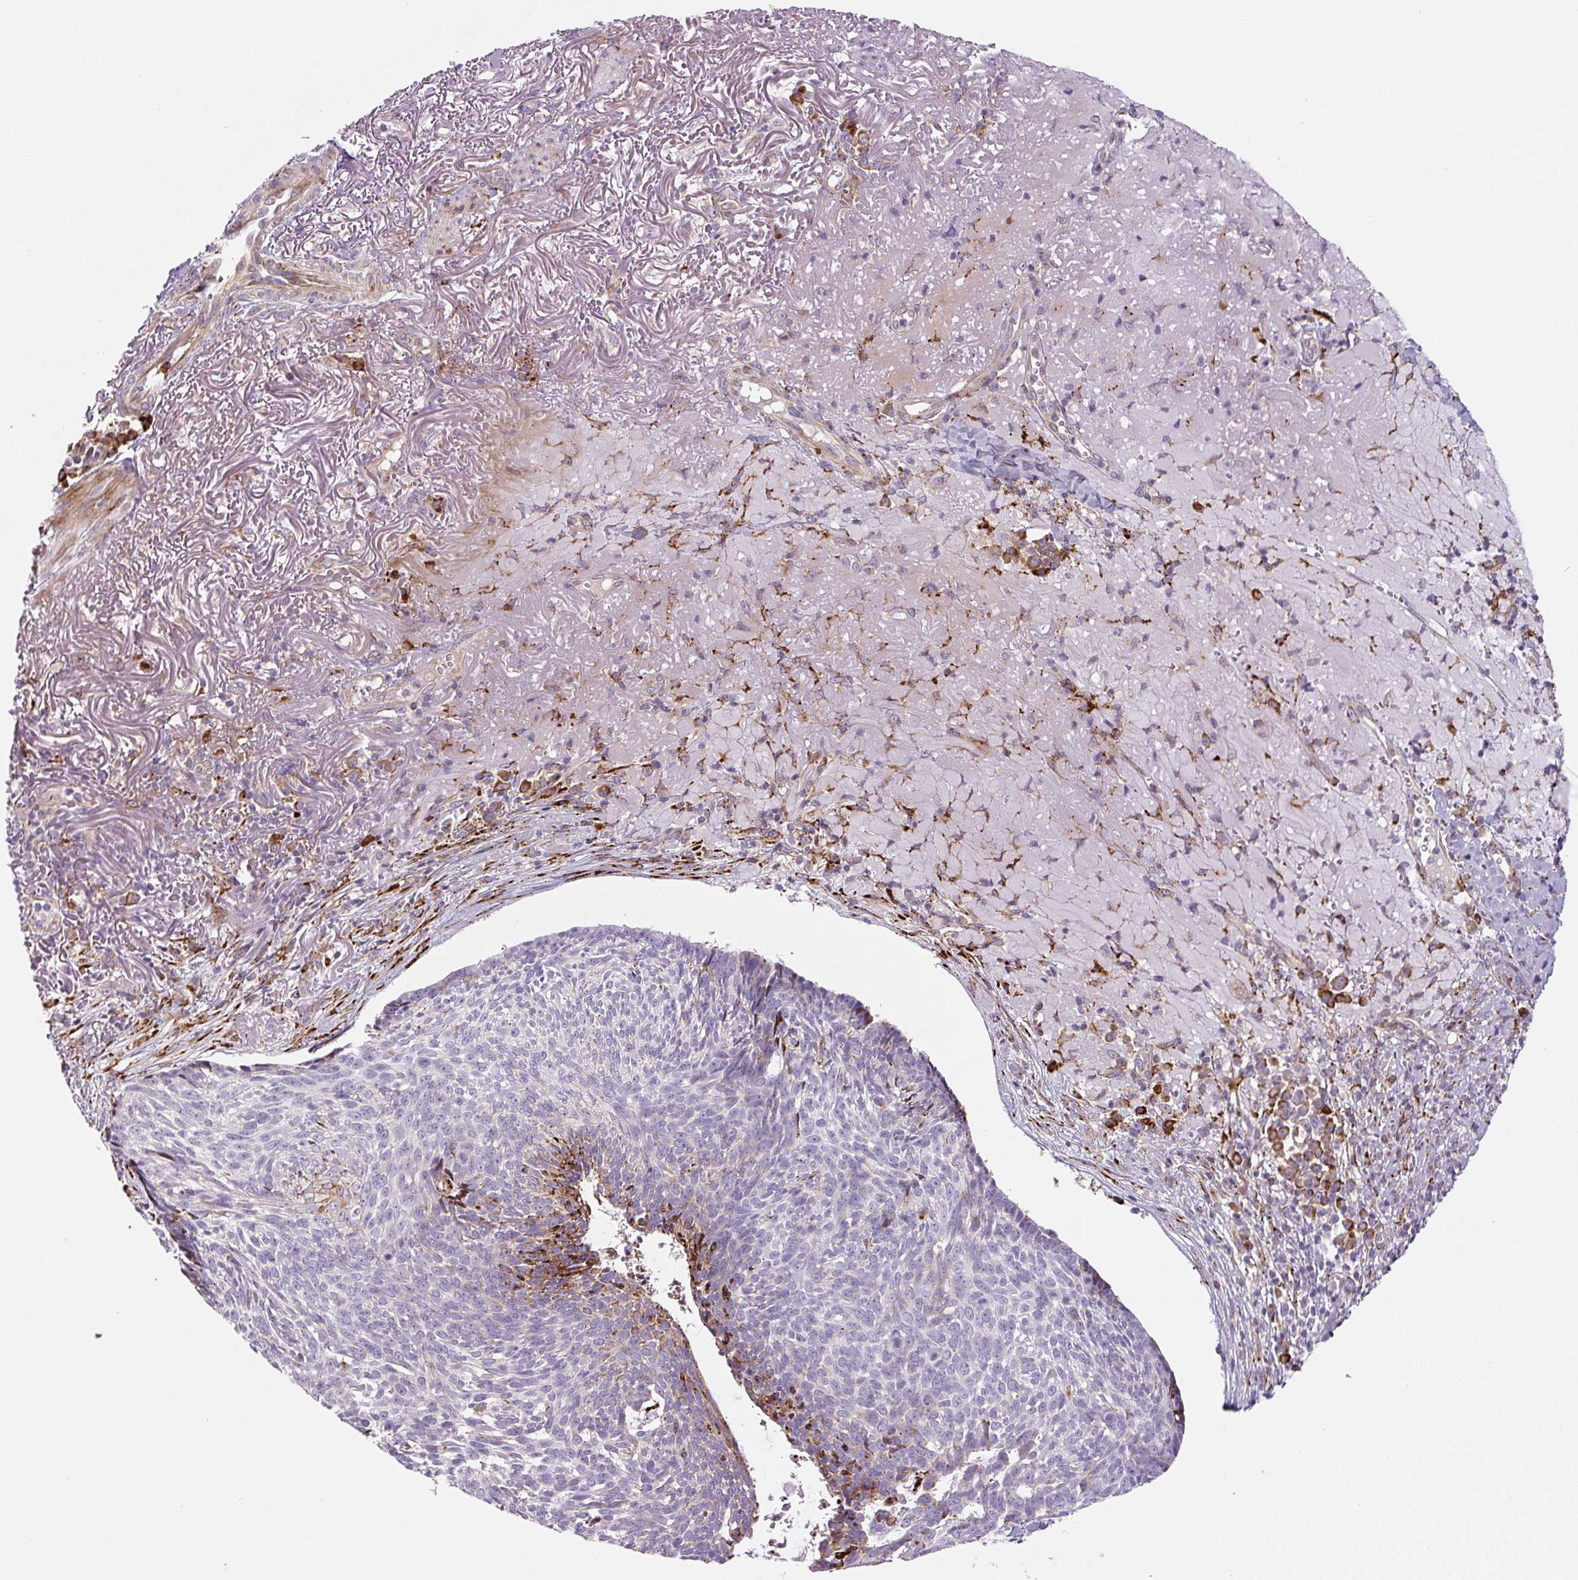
{"staining": {"intensity": "moderate", "quantity": "<25%", "location": "cytoplasmic/membranous"}, "tissue": "skin cancer", "cell_type": "Tumor cells", "image_type": "cancer", "snomed": [{"axis": "morphology", "description": "Basal cell carcinoma"}, {"axis": "topography", "description": "Skin"}, {"axis": "topography", "description": "Skin of face"}], "caption": "Skin cancer stained with a brown dye demonstrates moderate cytoplasmic/membranous positive staining in about <25% of tumor cells.", "gene": "DISP3", "patient": {"sex": "female", "age": 95}}